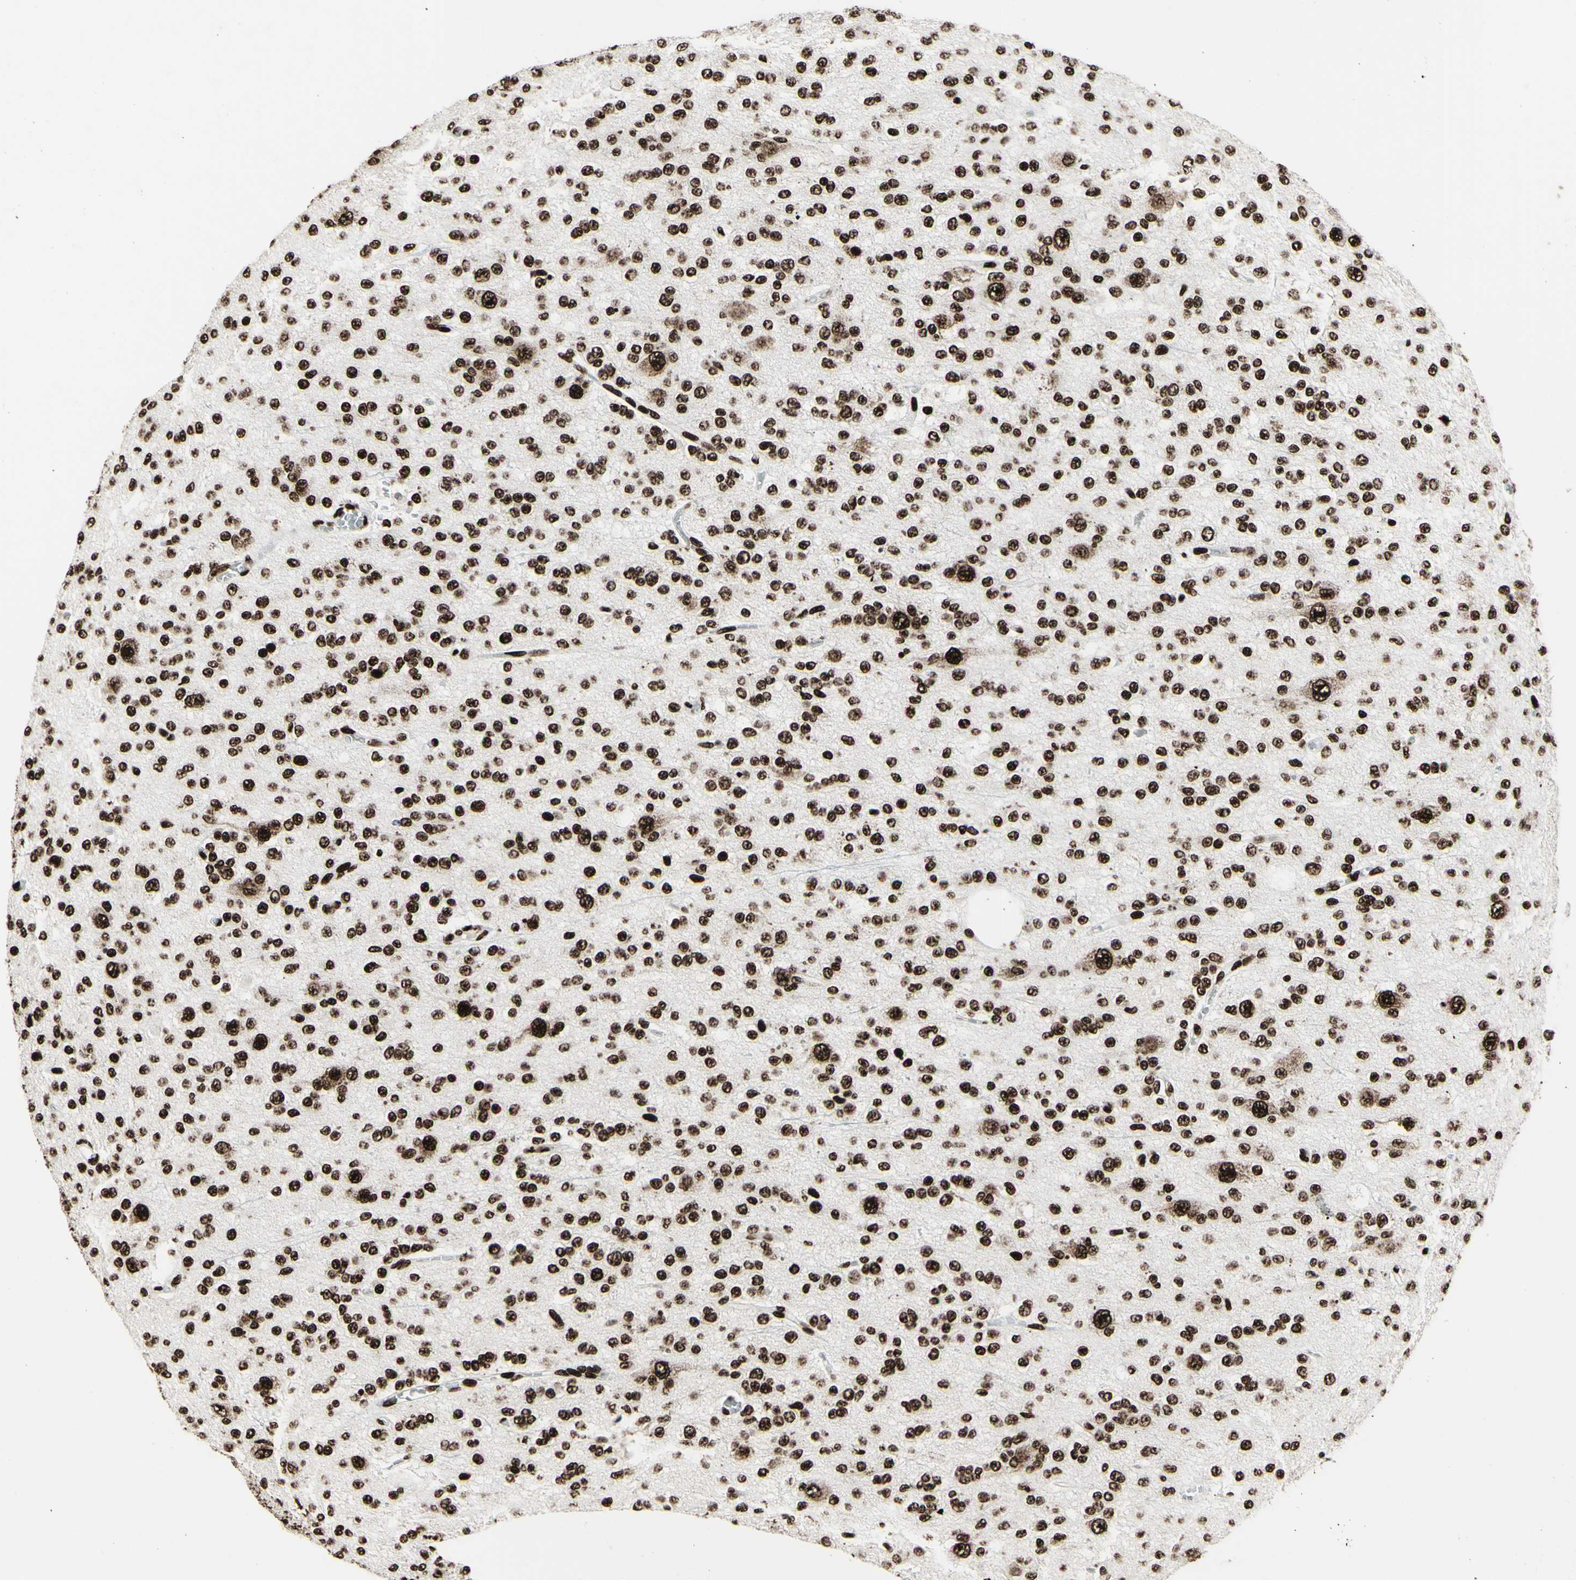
{"staining": {"intensity": "strong", "quantity": ">75%", "location": "nuclear"}, "tissue": "glioma", "cell_type": "Tumor cells", "image_type": "cancer", "snomed": [{"axis": "morphology", "description": "Glioma, malignant, Low grade"}, {"axis": "topography", "description": "Brain"}], "caption": "Malignant low-grade glioma was stained to show a protein in brown. There is high levels of strong nuclear positivity in about >75% of tumor cells.", "gene": "U2AF2", "patient": {"sex": "male", "age": 38}}